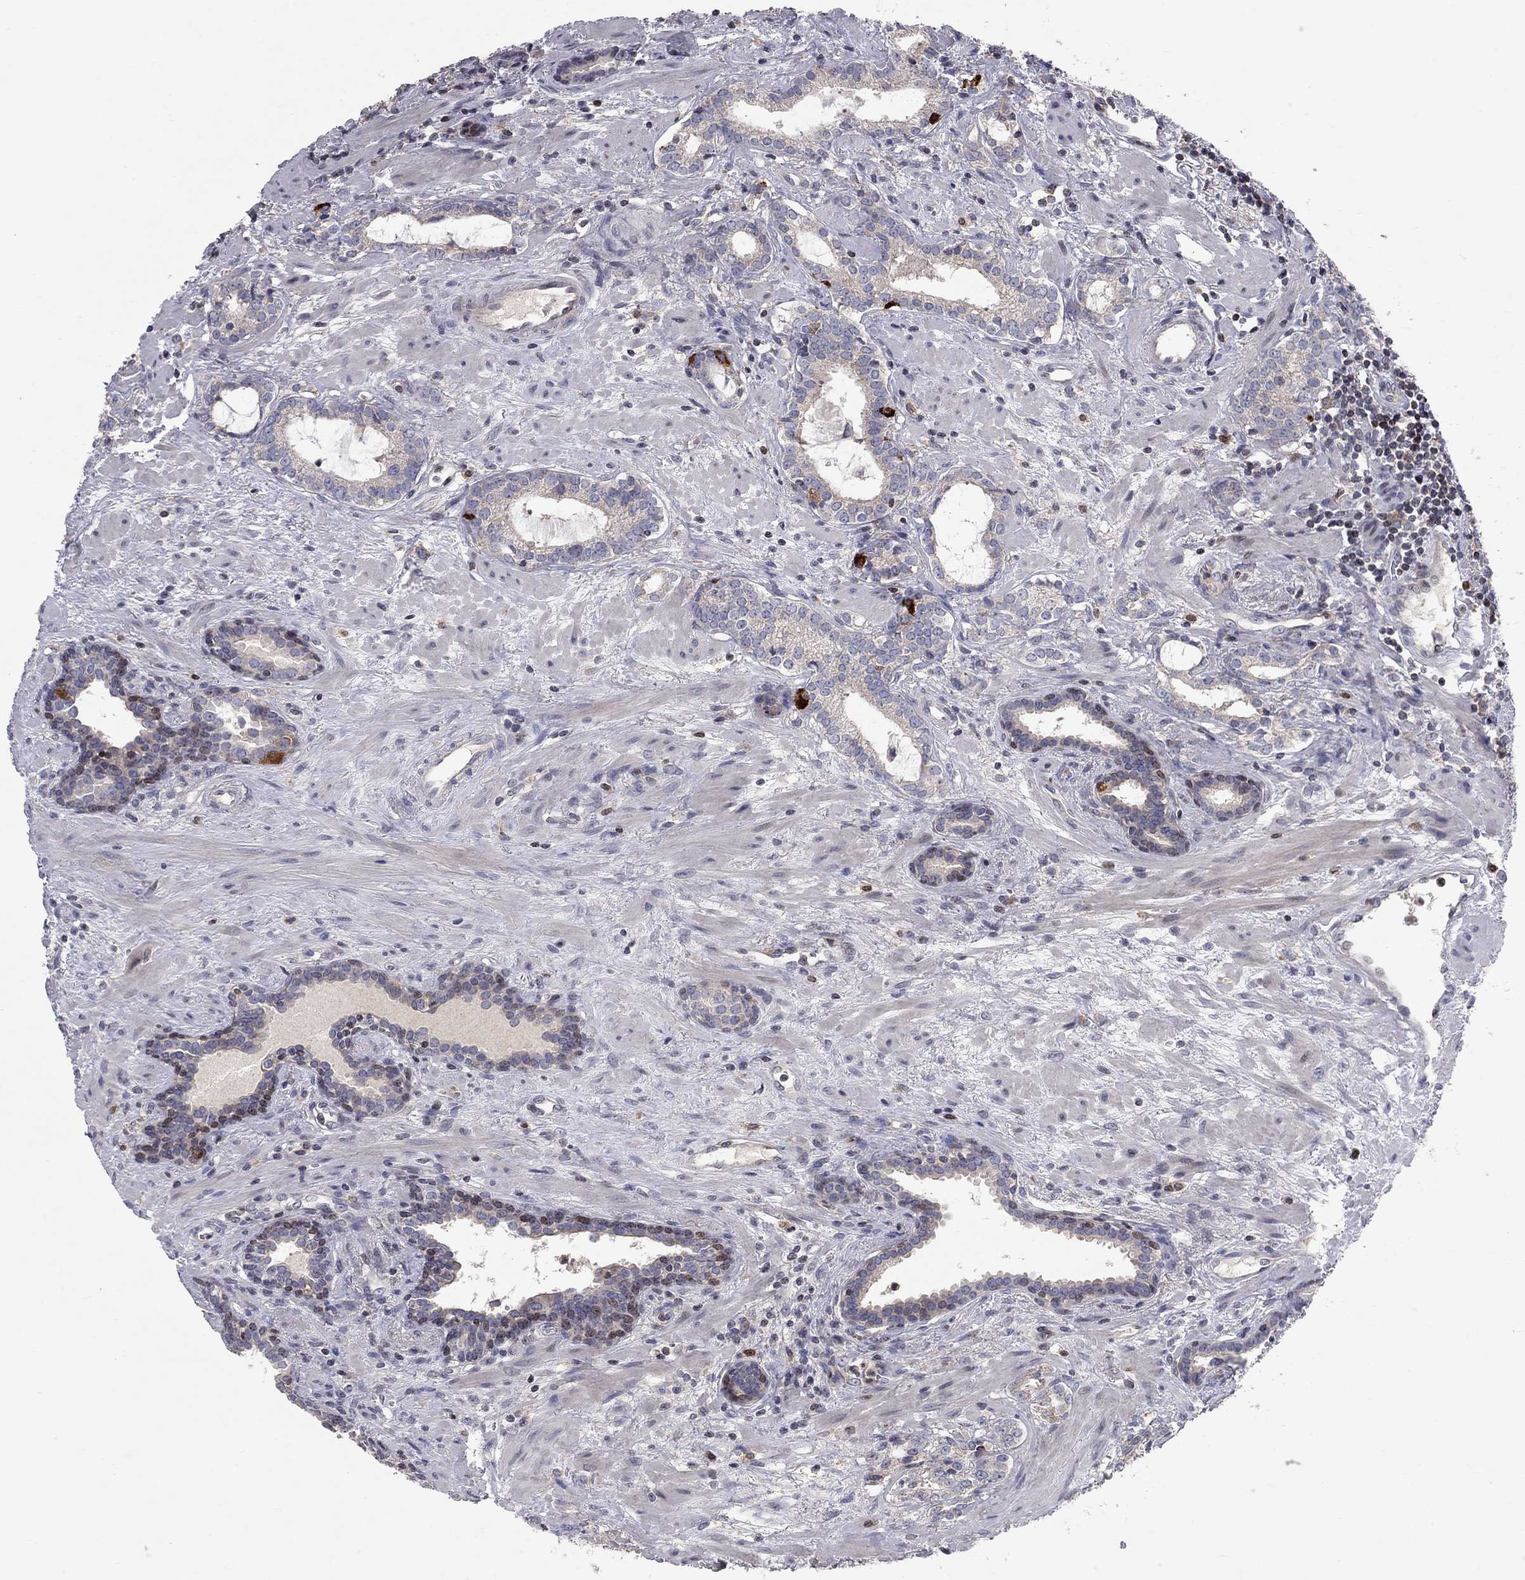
{"staining": {"intensity": "negative", "quantity": "none", "location": "none"}, "tissue": "prostate cancer", "cell_type": "Tumor cells", "image_type": "cancer", "snomed": [{"axis": "morphology", "description": "Adenocarcinoma, NOS"}, {"axis": "topography", "description": "Prostate"}], "caption": "Tumor cells are negative for protein expression in human adenocarcinoma (prostate). (Immunohistochemistry, brightfield microscopy, high magnification).", "gene": "ERN2", "patient": {"sex": "male", "age": 66}}